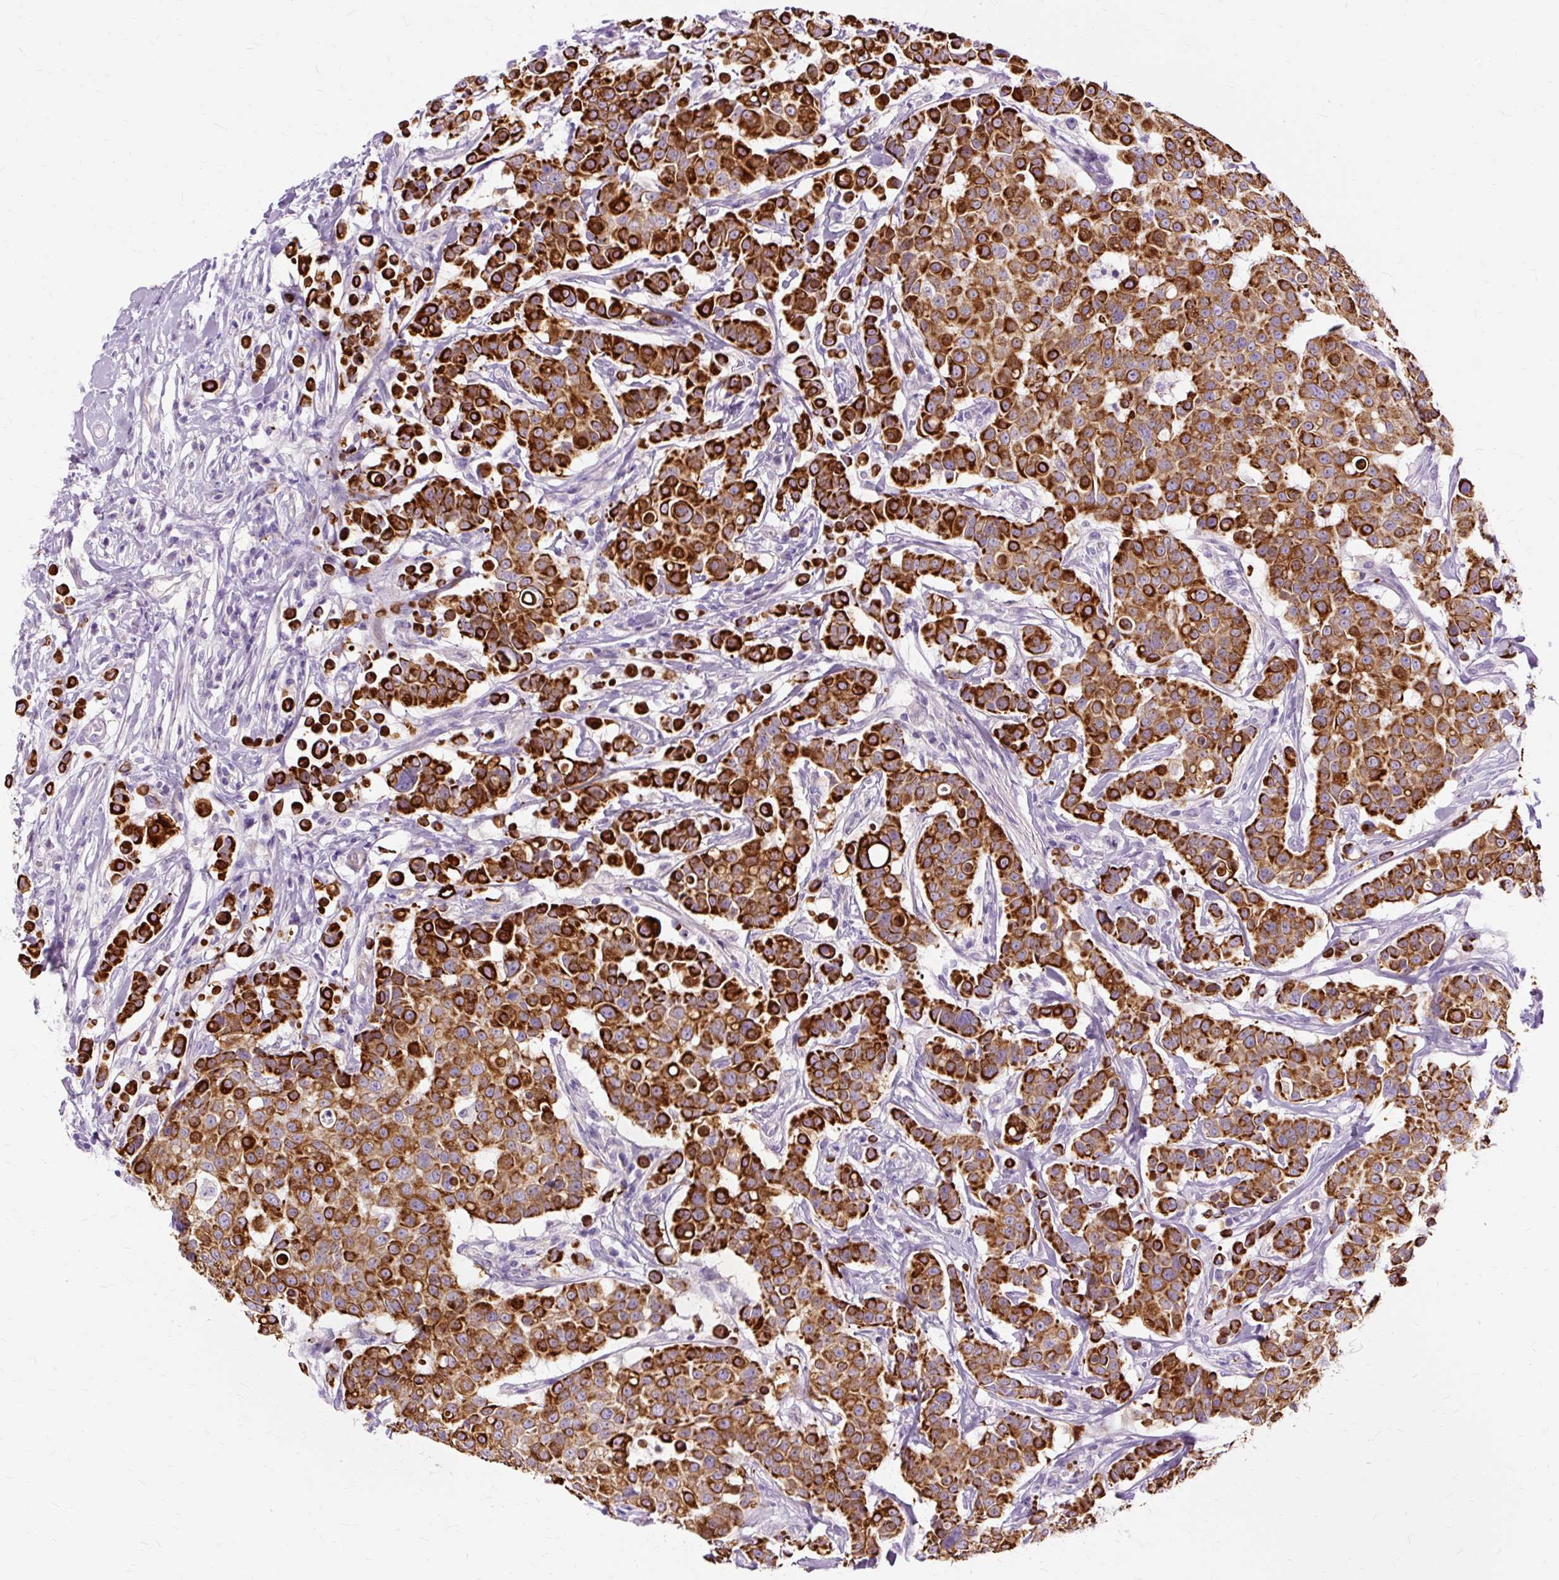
{"staining": {"intensity": "strong", "quantity": ">75%", "location": "cytoplasmic/membranous"}, "tissue": "breast cancer", "cell_type": "Tumor cells", "image_type": "cancer", "snomed": [{"axis": "morphology", "description": "Duct carcinoma"}, {"axis": "topography", "description": "Breast"}], "caption": "Tumor cells reveal strong cytoplasmic/membranous positivity in approximately >75% of cells in breast intraductal carcinoma.", "gene": "DCTN4", "patient": {"sex": "female", "age": 27}}